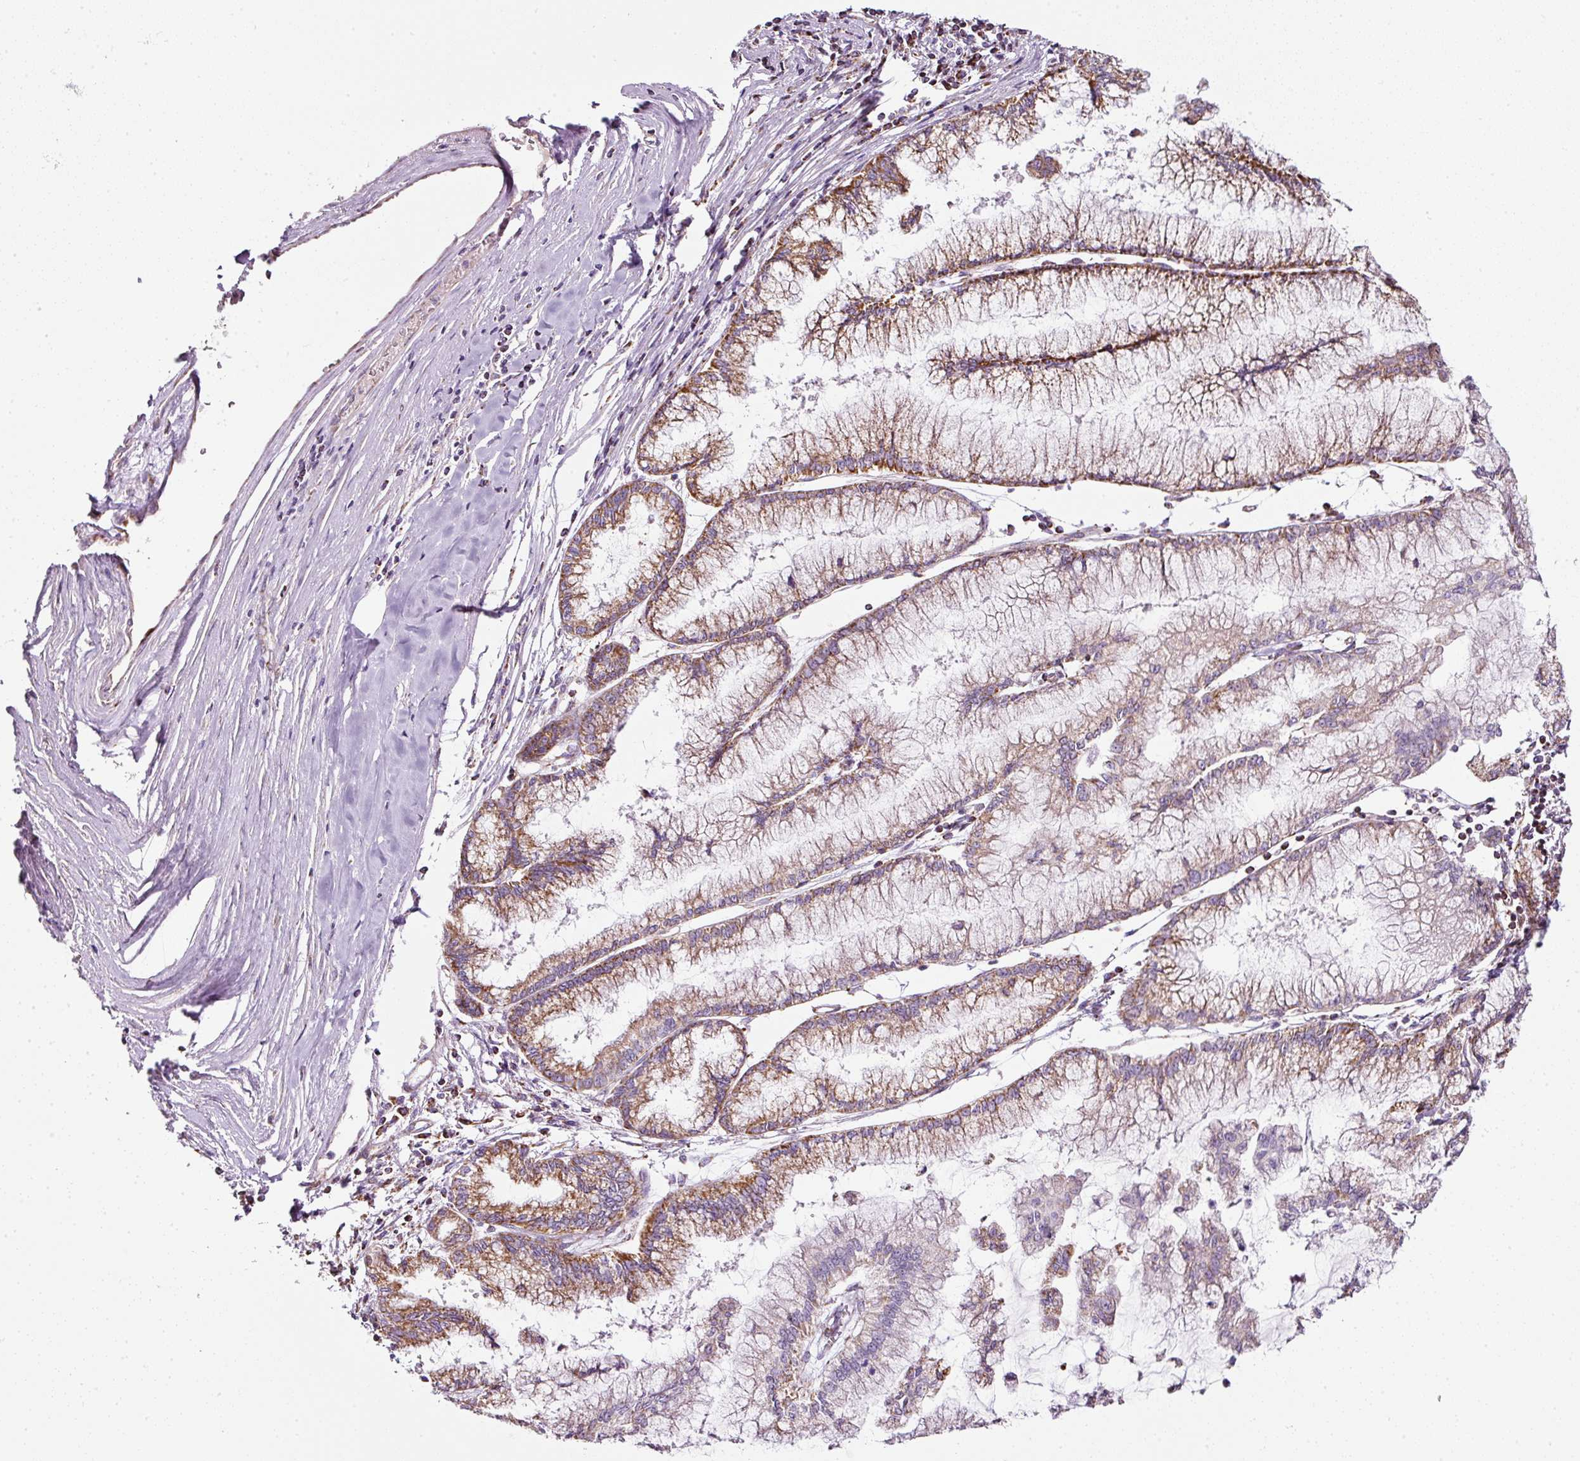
{"staining": {"intensity": "moderate", "quantity": ">75%", "location": "cytoplasmic/membranous"}, "tissue": "pancreatic cancer", "cell_type": "Tumor cells", "image_type": "cancer", "snomed": [{"axis": "morphology", "description": "Adenocarcinoma, NOS"}, {"axis": "topography", "description": "Pancreas"}], "caption": "Pancreatic cancer tissue reveals moderate cytoplasmic/membranous positivity in approximately >75% of tumor cells, visualized by immunohistochemistry.", "gene": "SDHA", "patient": {"sex": "male", "age": 73}}